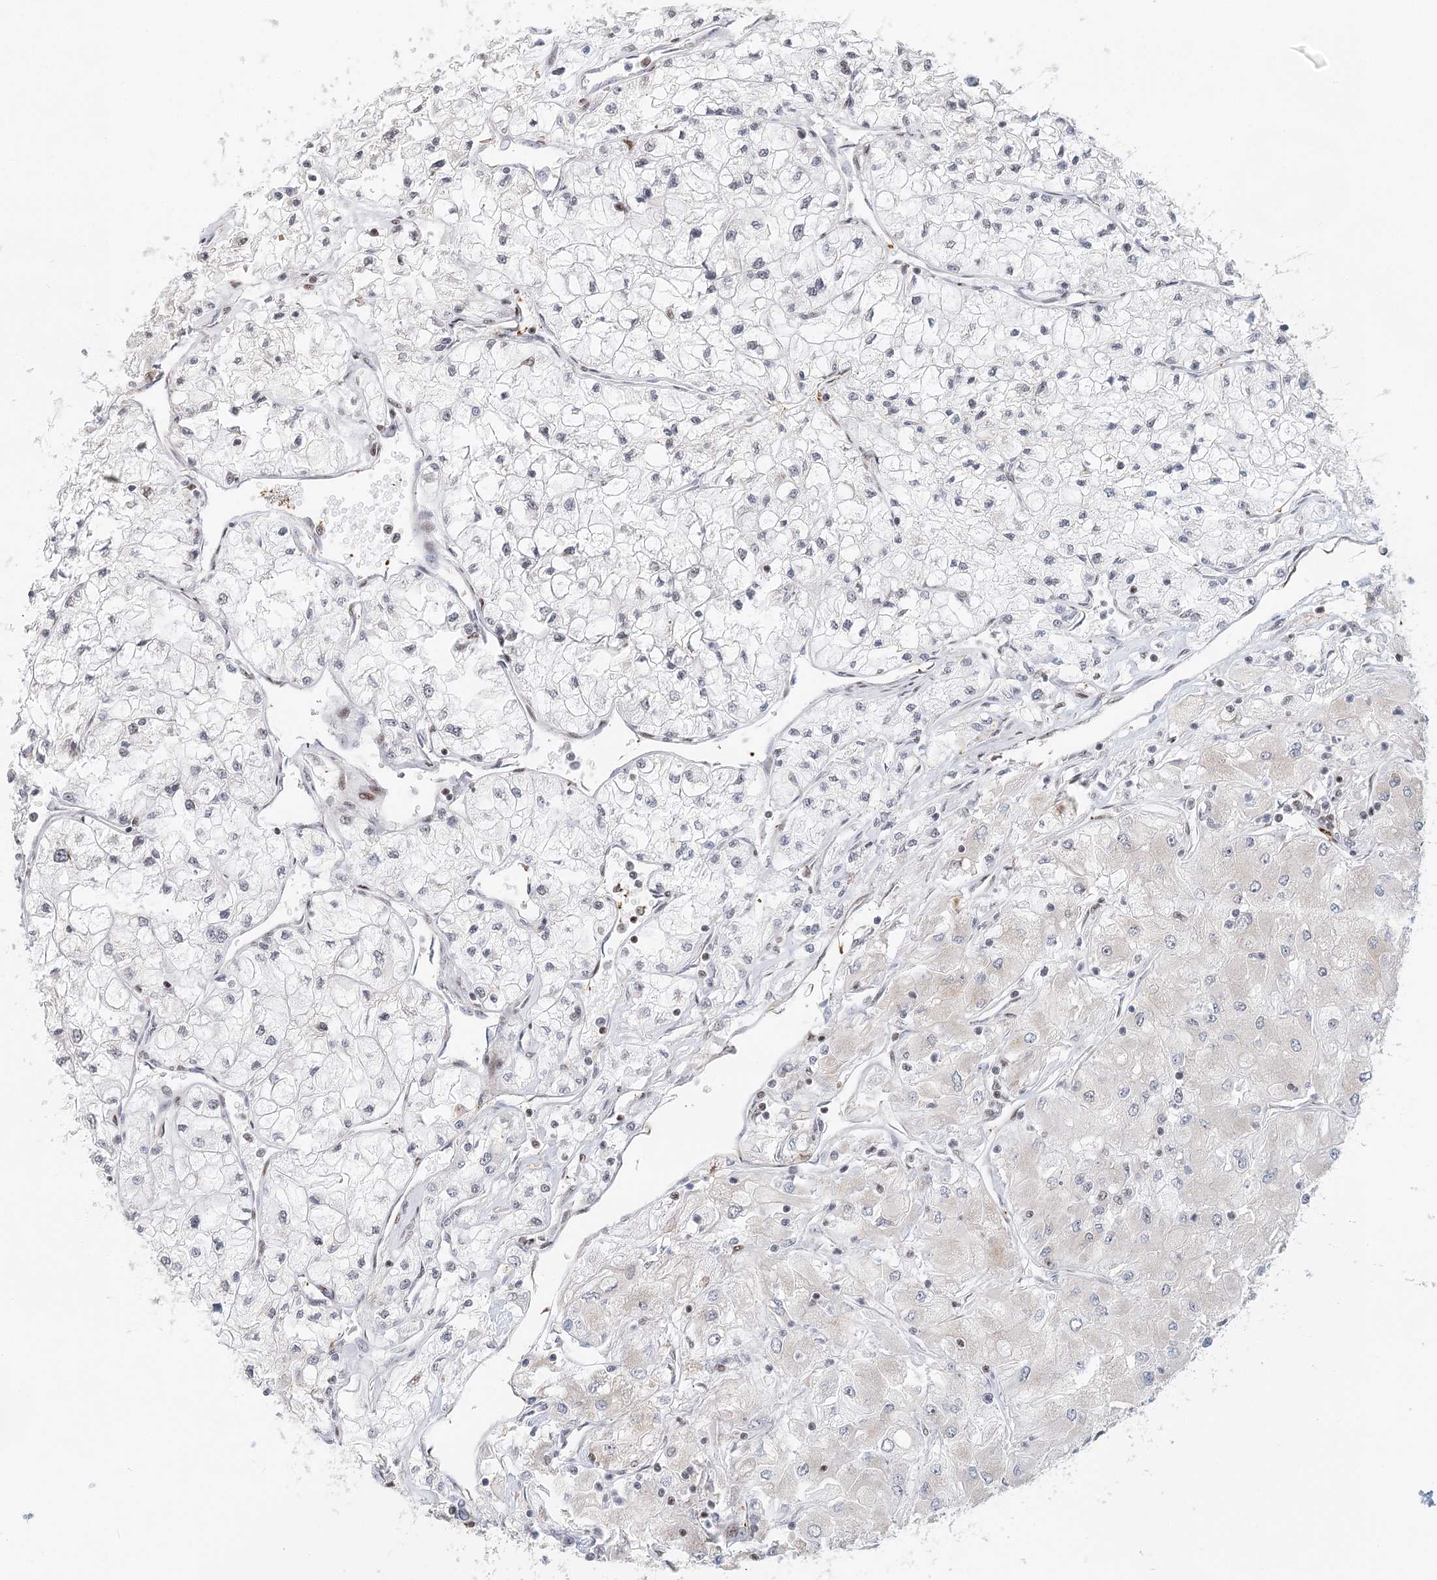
{"staining": {"intensity": "negative", "quantity": "none", "location": "none"}, "tissue": "renal cancer", "cell_type": "Tumor cells", "image_type": "cancer", "snomed": [{"axis": "morphology", "description": "Adenocarcinoma, NOS"}, {"axis": "topography", "description": "Kidney"}], "caption": "DAB (3,3'-diaminobenzidine) immunohistochemical staining of renal adenocarcinoma reveals no significant staining in tumor cells.", "gene": "BNIP5", "patient": {"sex": "male", "age": 80}}